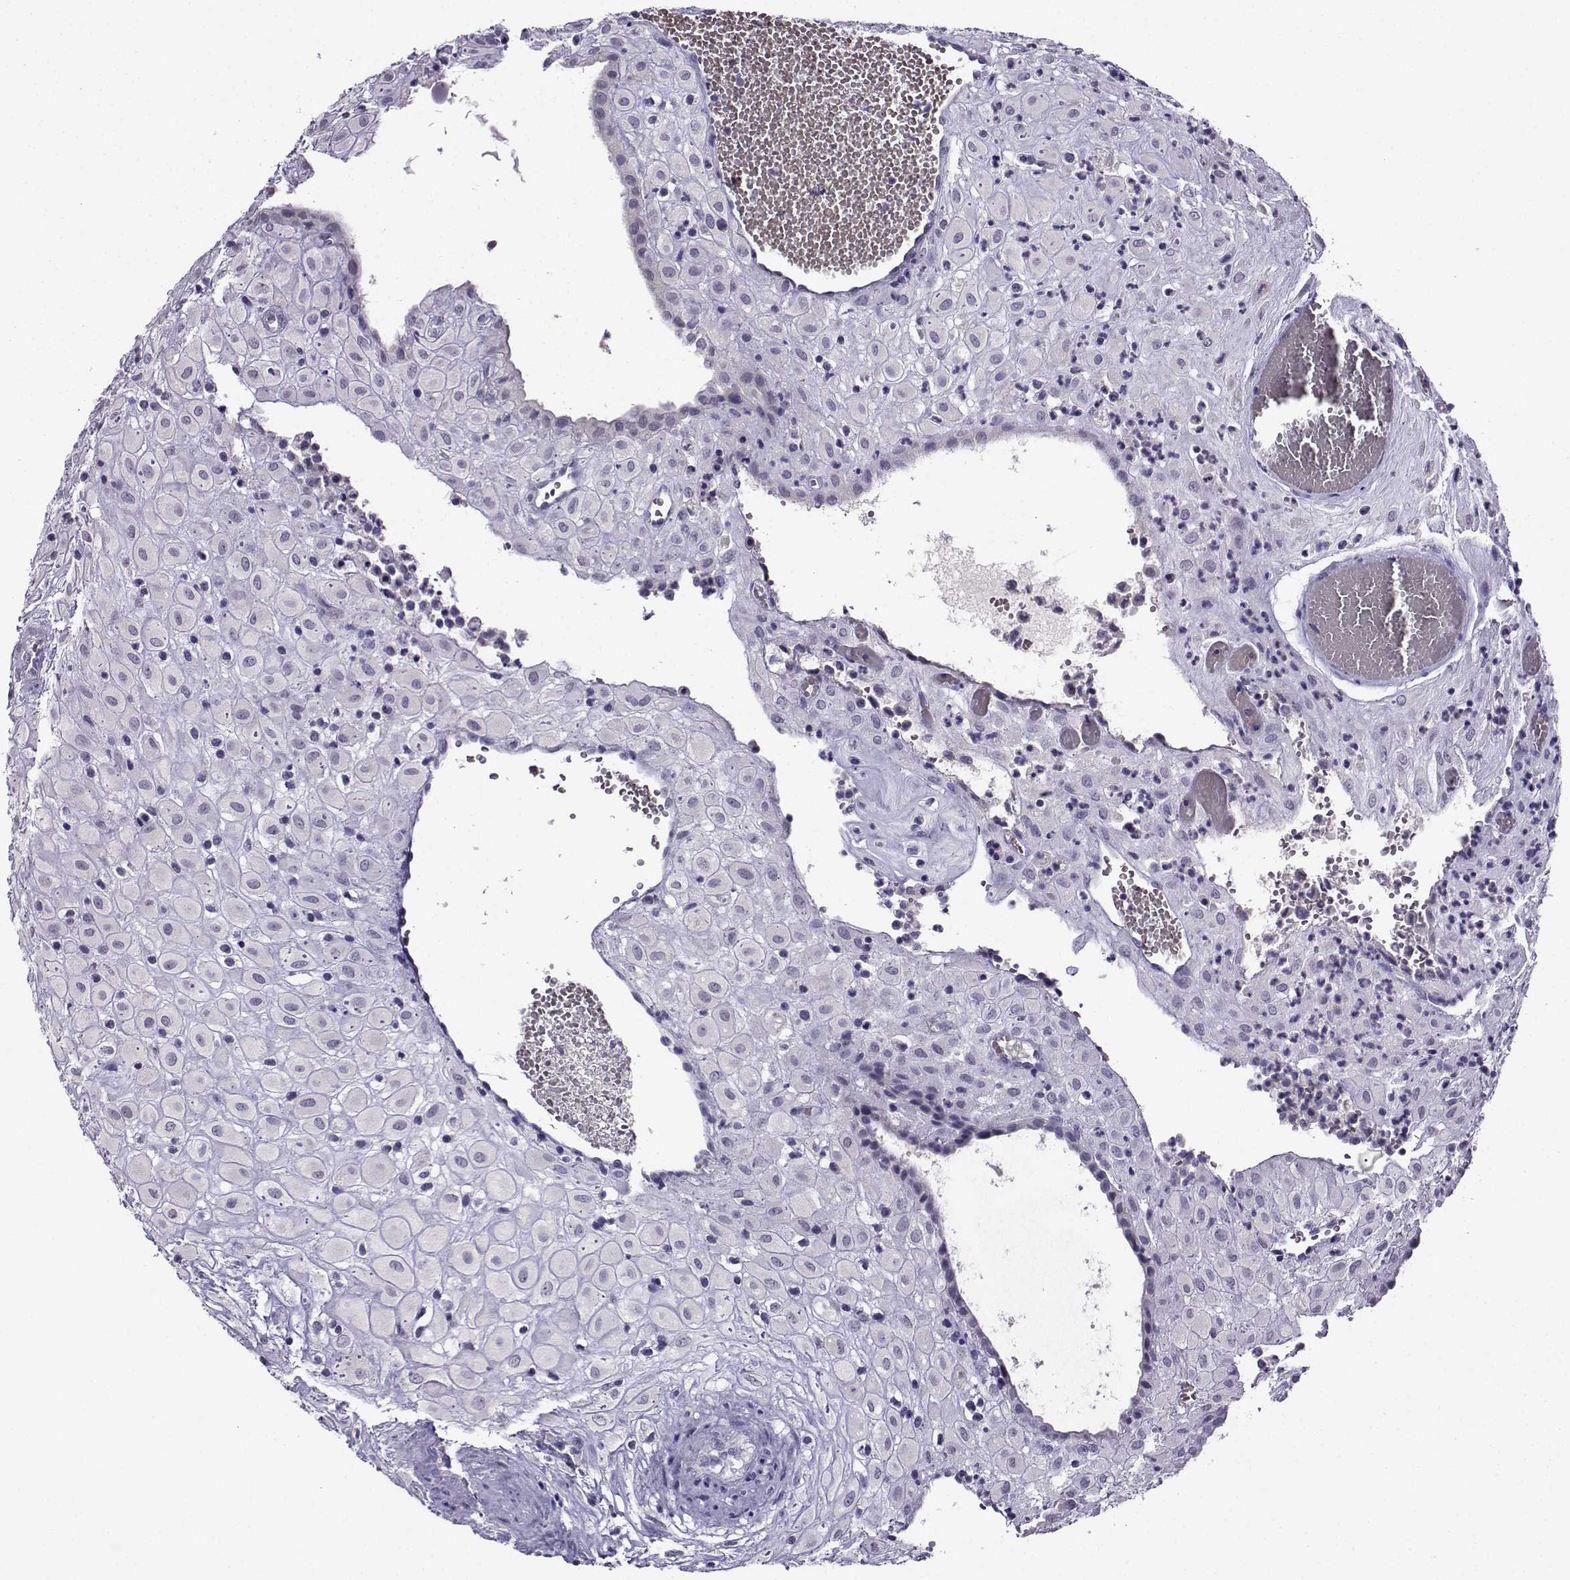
{"staining": {"intensity": "negative", "quantity": "none", "location": "none"}, "tissue": "placenta", "cell_type": "Decidual cells", "image_type": "normal", "snomed": [{"axis": "morphology", "description": "Normal tissue, NOS"}, {"axis": "topography", "description": "Placenta"}], "caption": "Decidual cells show no significant positivity in unremarkable placenta.", "gene": "LRFN2", "patient": {"sex": "female", "age": 24}}